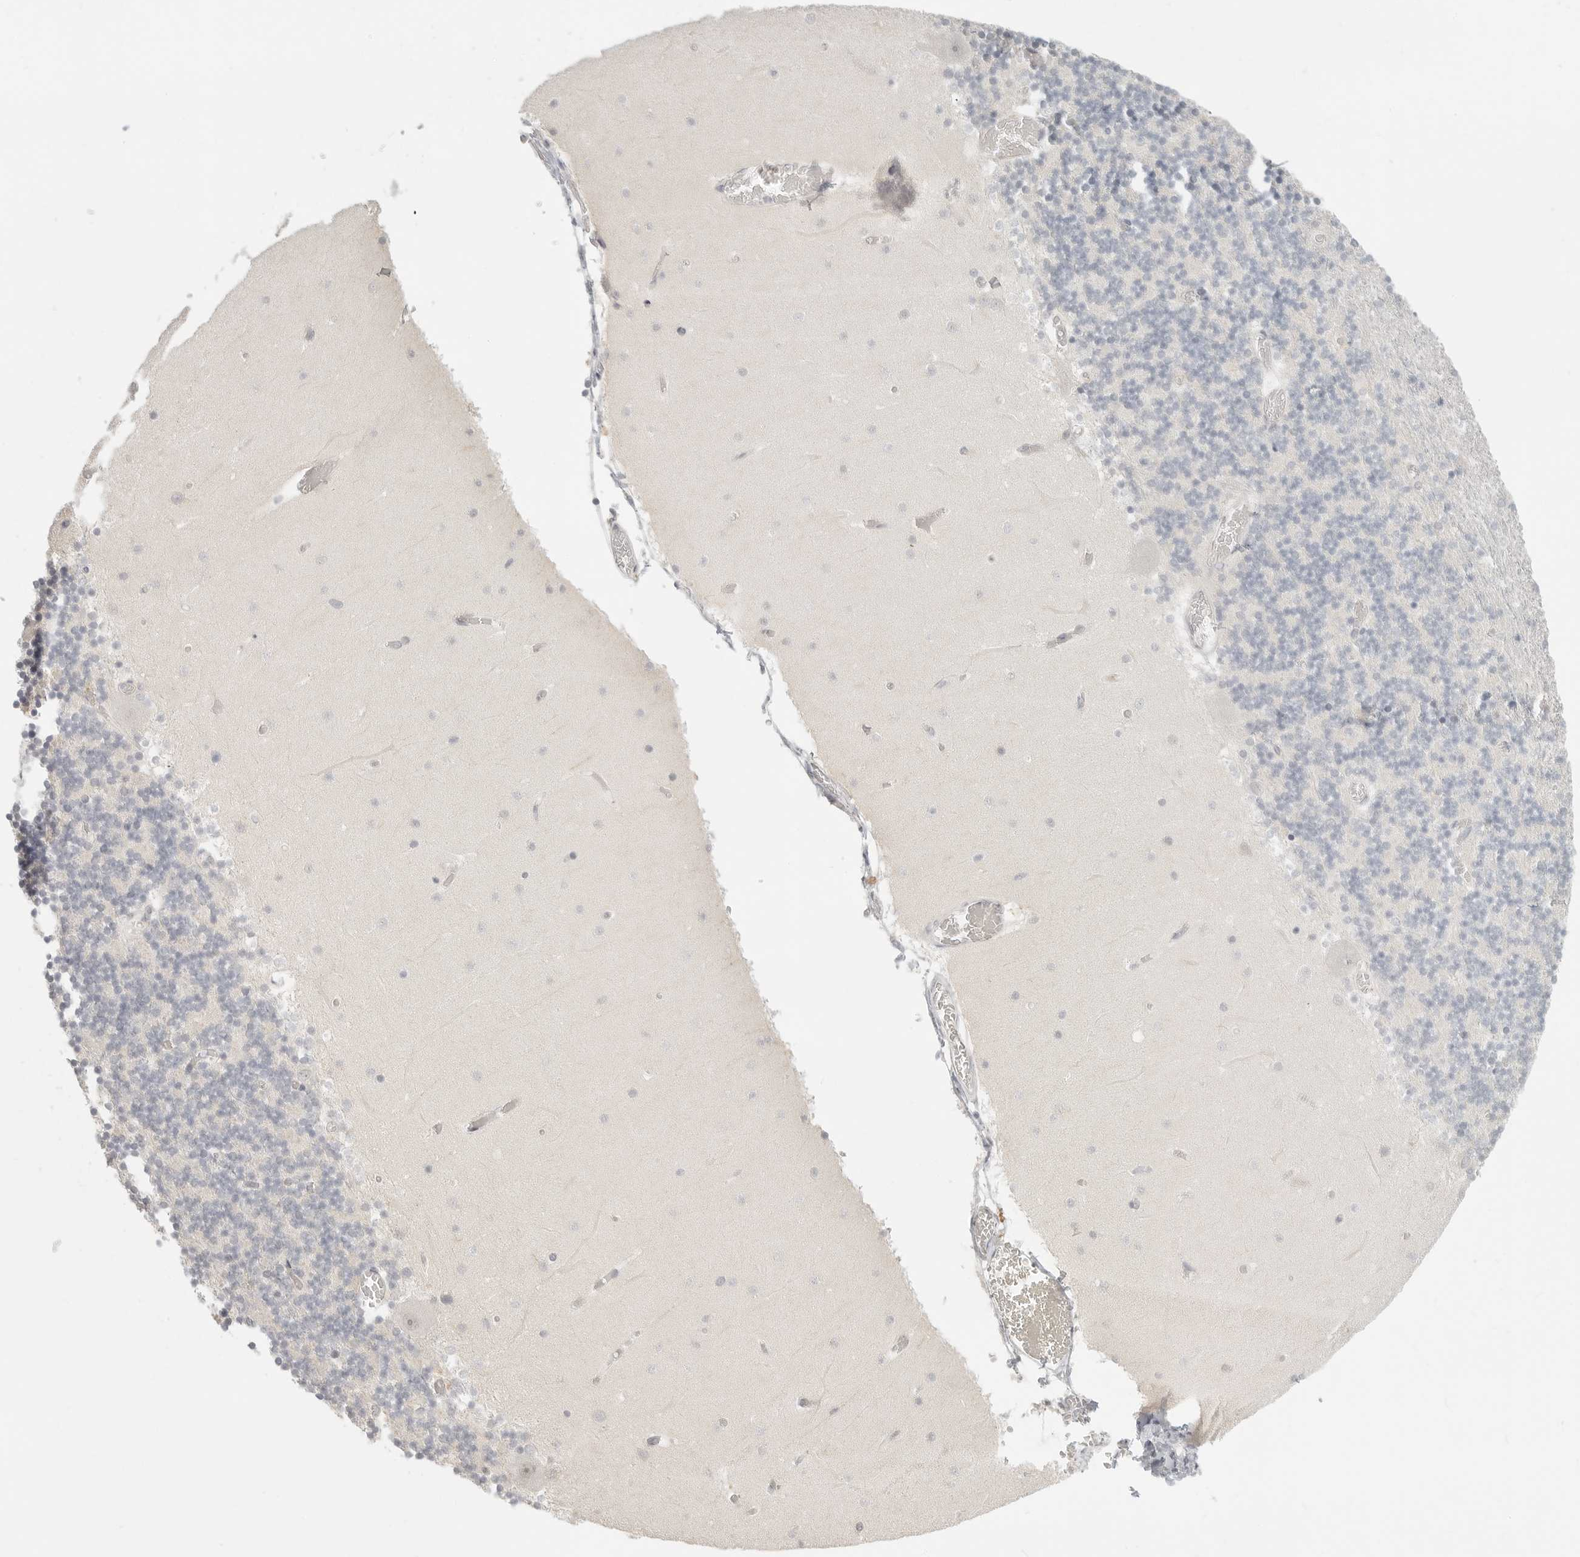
{"staining": {"intensity": "negative", "quantity": "none", "location": "none"}, "tissue": "cerebellum", "cell_type": "Cells in granular layer", "image_type": "normal", "snomed": [{"axis": "morphology", "description": "Normal tissue, NOS"}, {"axis": "topography", "description": "Cerebellum"}], "caption": "This is an immunohistochemistry histopathology image of benign cerebellum. There is no positivity in cells in granular layer.", "gene": "KLK11", "patient": {"sex": "female", "age": 28}}